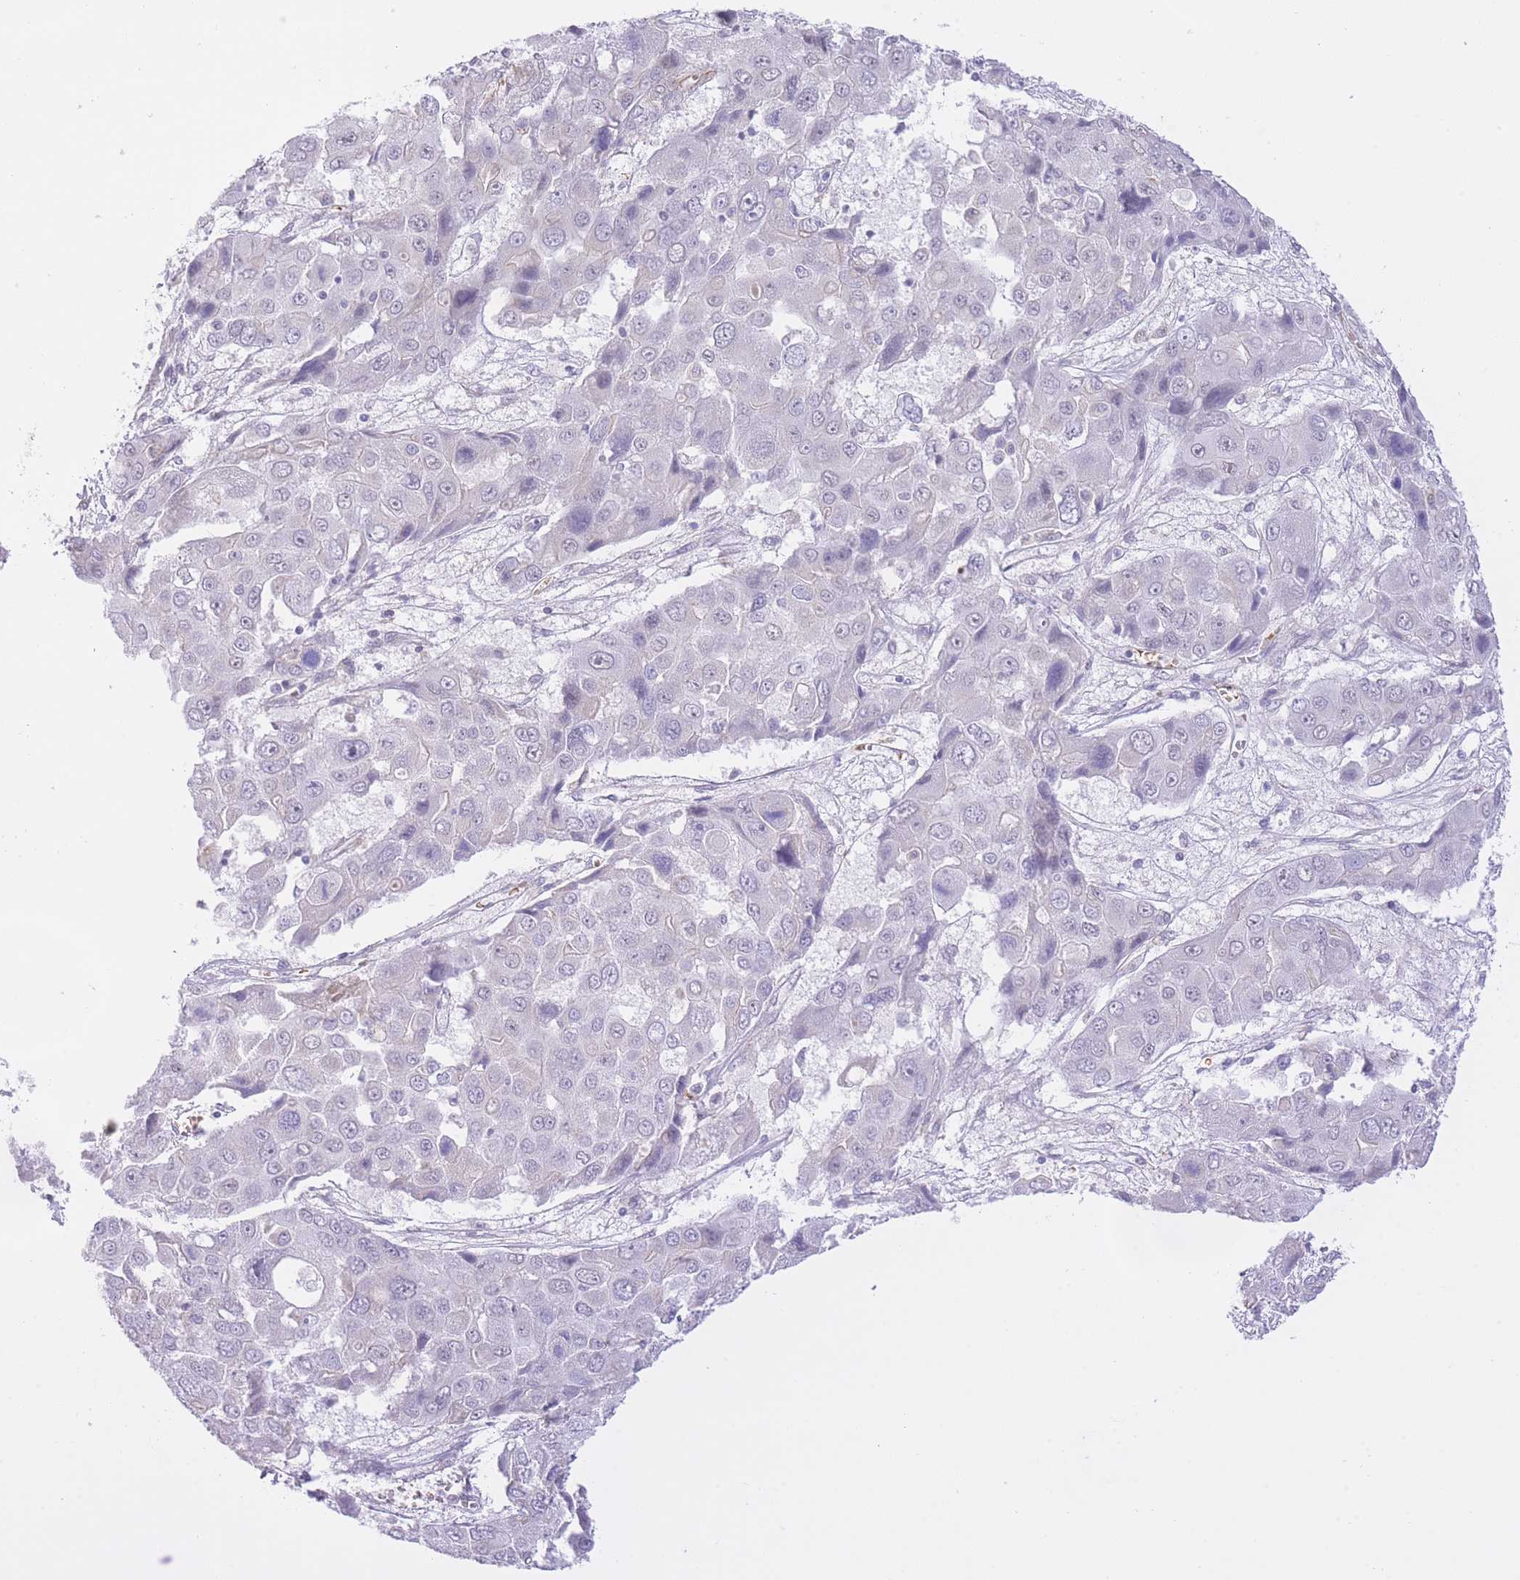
{"staining": {"intensity": "negative", "quantity": "none", "location": "none"}, "tissue": "liver cancer", "cell_type": "Tumor cells", "image_type": "cancer", "snomed": [{"axis": "morphology", "description": "Cholangiocarcinoma"}, {"axis": "topography", "description": "Liver"}], "caption": "Immunohistochemistry (IHC) photomicrograph of neoplastic tissue: liver cholangiocarcinoma stained with DAB (3,3'-diaminobenzidine) shows no significant protein expression in tumor cells. Nuclei are stained in blue.", "gene": "MEIOSIN", "patient": {"sex": "male", "age": 67}}